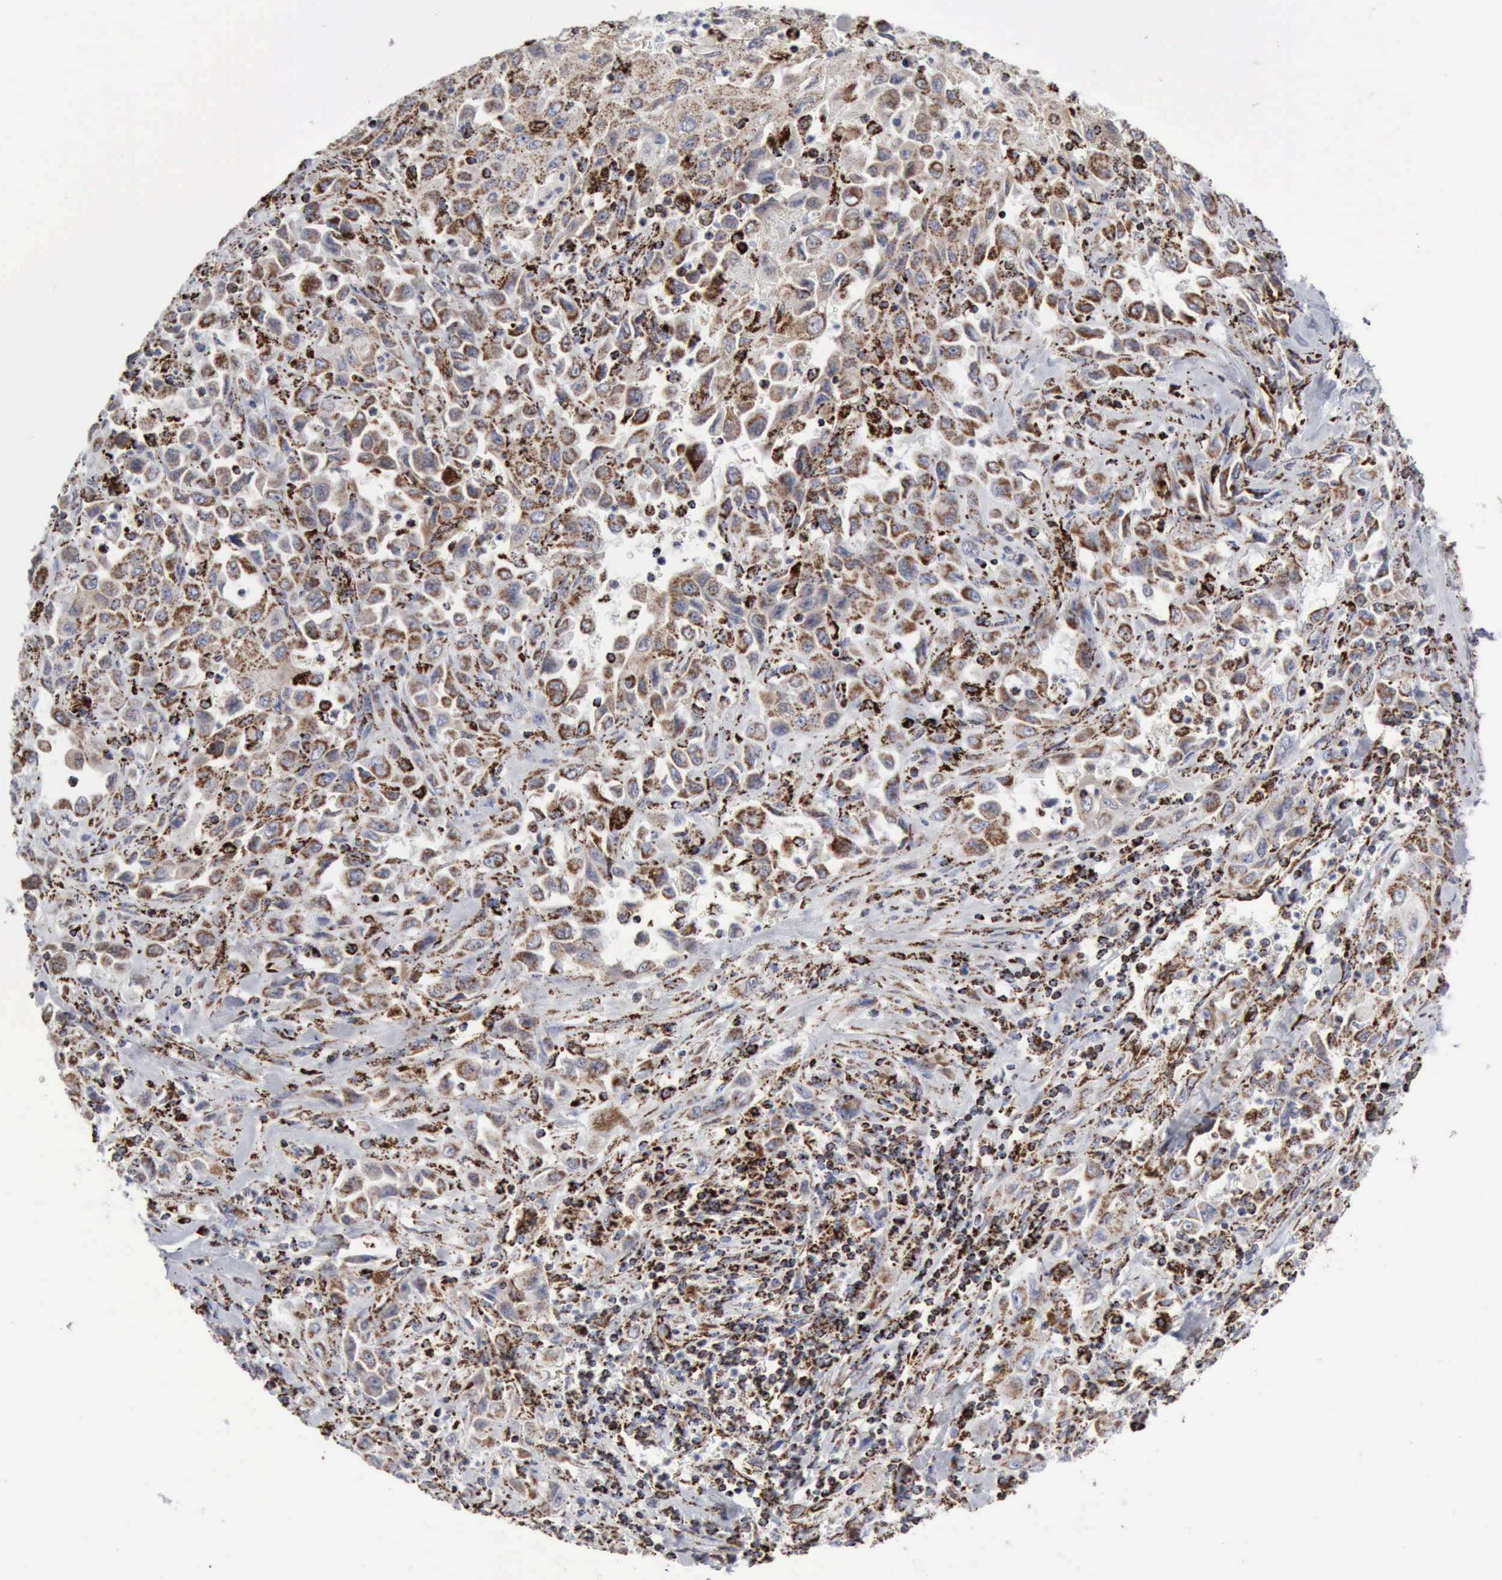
{"staining": {"intensity": "moderate", "quantity": ">75%", "location": "cytoplasmic/membranous"}, "tissue": "pancreatic cancer", "cell_type": "Tumor cells", "image_type": "cancer", "snomed": [{"axis": "morphology", "description": "Adenocarcinoma, NOS"}, {"axis": "topography", "description": "Pancreas"}], "caption": "Pancreatic cancer (adenocarcinoma) stained with IHC demonstrates moderate cytoplasmic/membranous positivity in approximately >75% of tumor cells. (Stains: DAB (3,3'-diaminobenzidine) in brown, nuclei in blue, Microscopy: brightfield microscopy at high magnification).", "gene": "ACO2", "patient": {"sex": "male", "age": 70}}